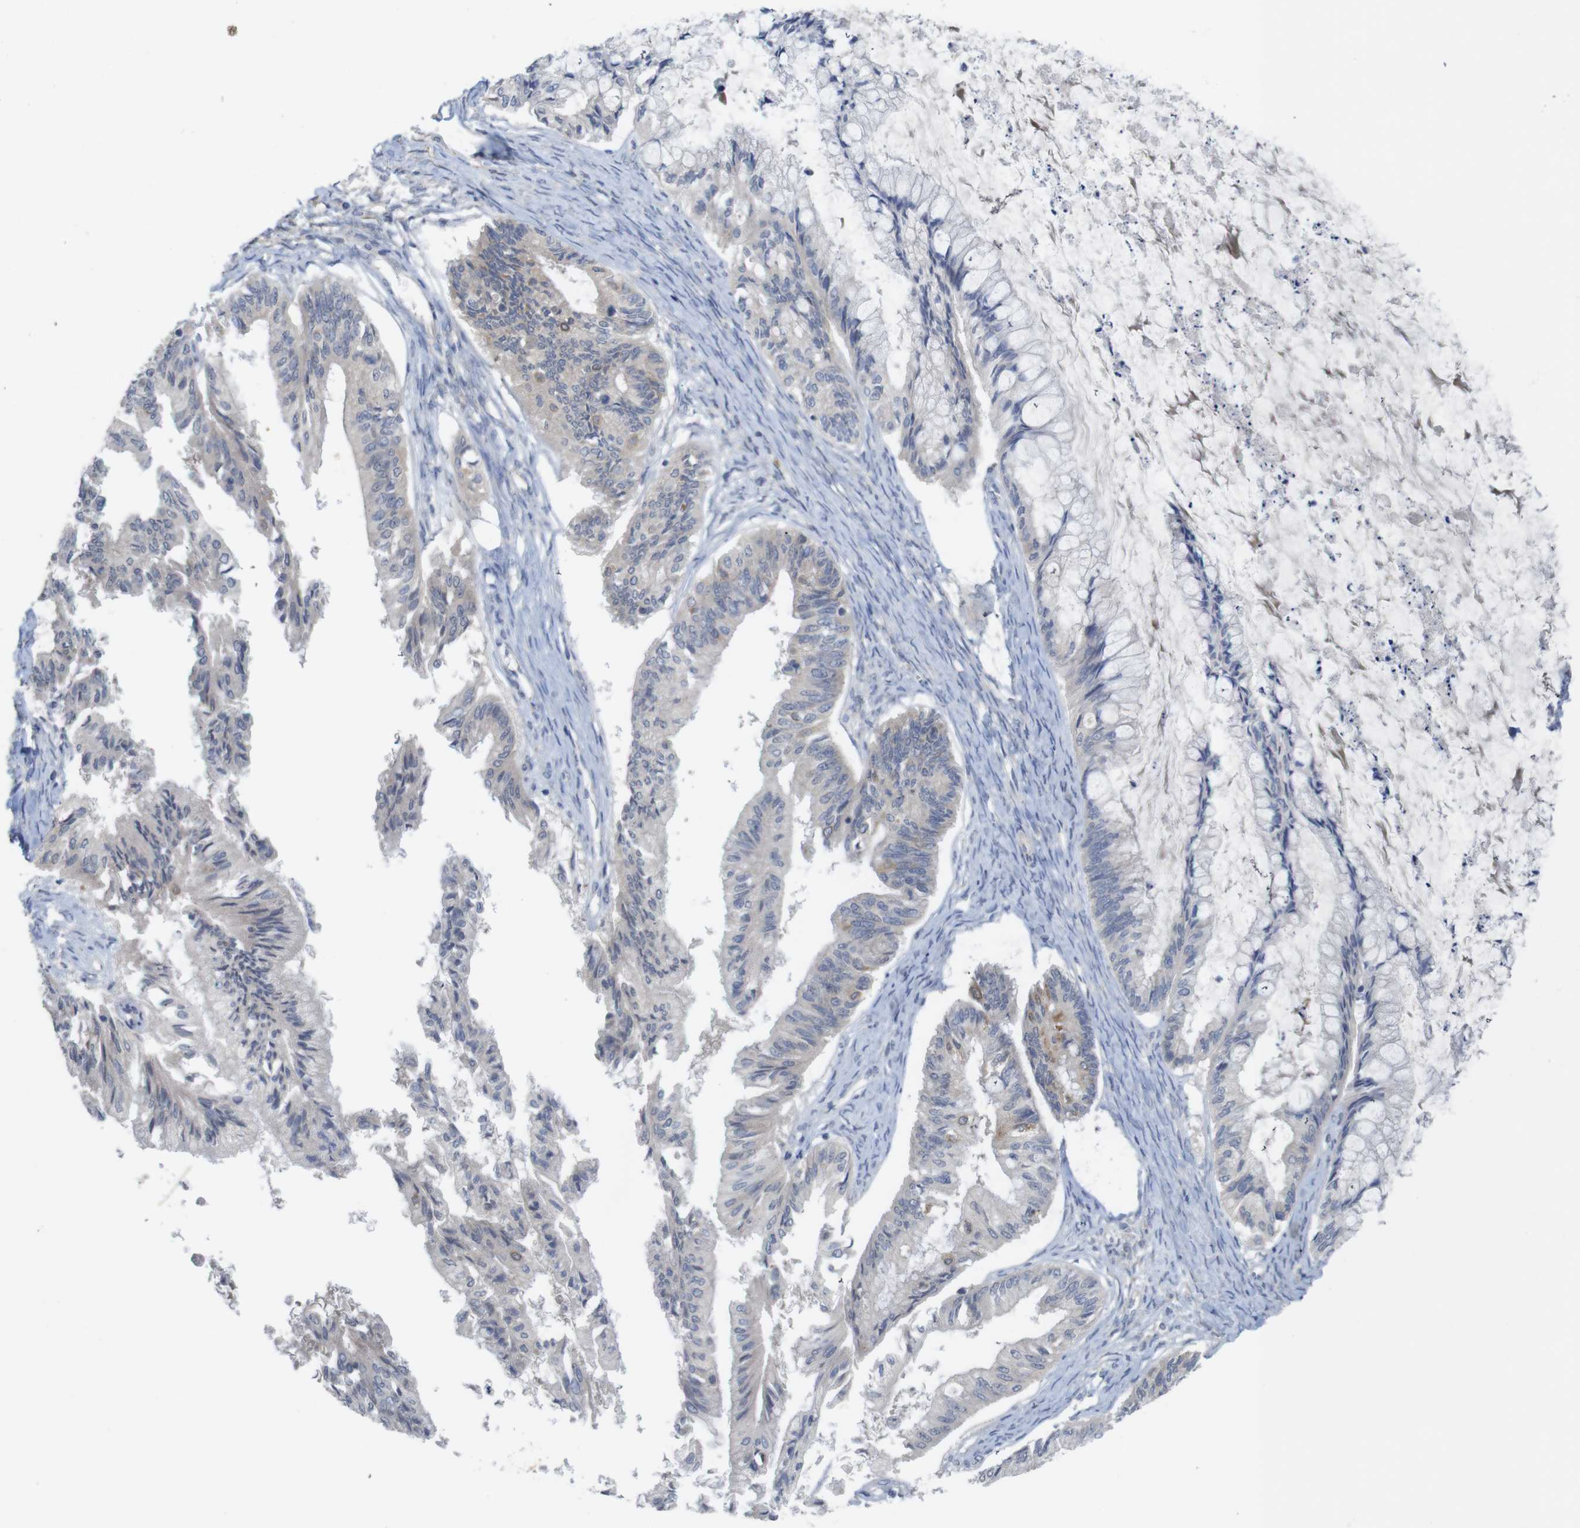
{"staining": {"intensity": "weak", "quantity": "<25%", "location": "cytoplasmic/membranous"}, "tissue": "ovarian cancer", "cell_type": "Tumor cells", "image_type": "cancer", "snomed": [{"axis": "morphology", "description": "Cystadenocarcinoma, mucinous, NOS"}, {"axis": "topography", "description": "Ovary"}], "caption": "High power microscopy histopathology image of an IHC photomicrograph of mucinous cystadenocarcinoma (ovarian), revealing no significant positivity in tumor cells.", "gene": "BCAR3", "patient": {"sex": "female", "age": 57}}